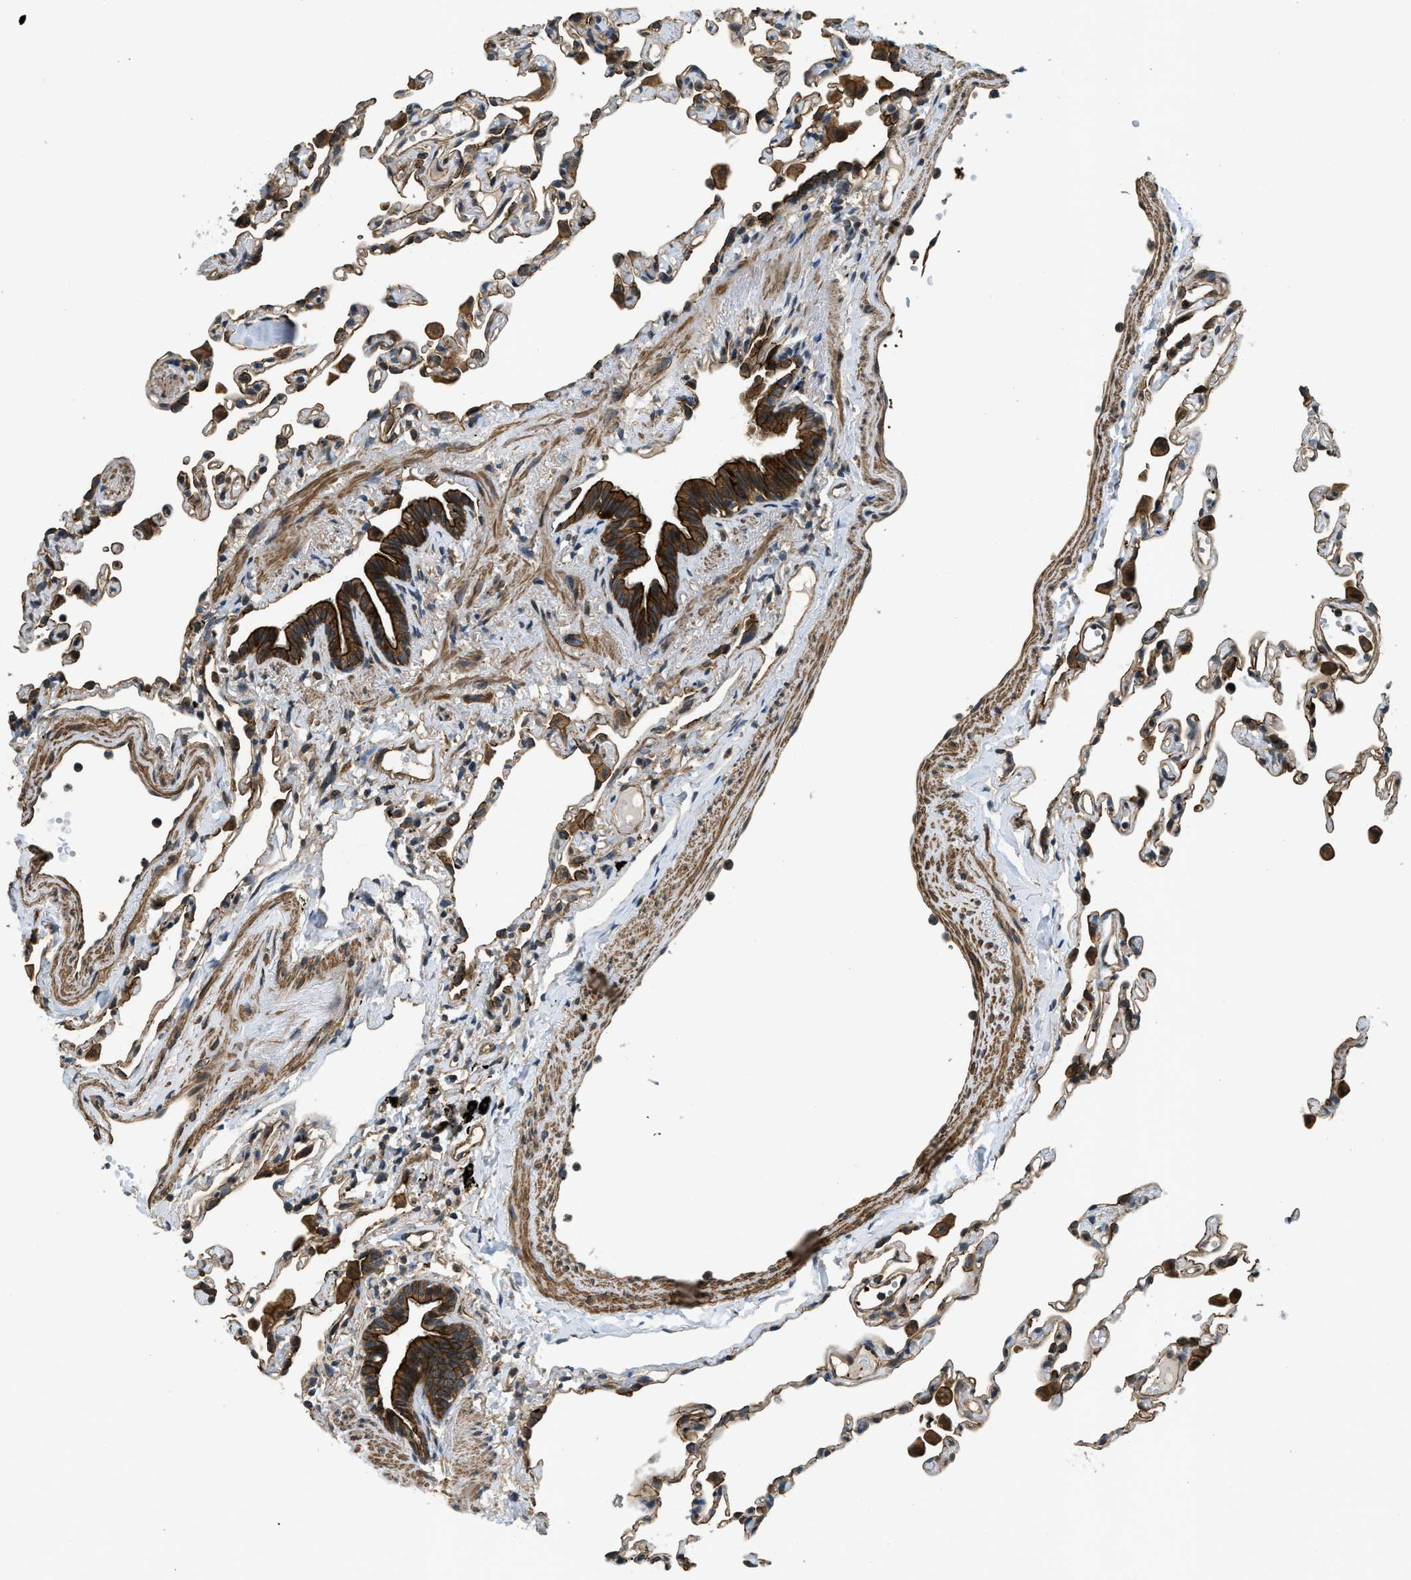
{"staining": {"intensity": "weak", "quantity": "<25%", "location": "cytoplasmic/membranous"}, "tissue": "lung", "cell_type": "Alveolar cells", "image_type": "normal", "snomed": [{"axis": "morphology", "description": "Normal tissue, NOS"}, {"axis": "topography", "description": "Lung"}], "caption": "This is an IHC photomicrograph of benign human lung. There is no expression in alveolar cells.", "gene": "CGN", "patient": {"sex": "female", "age": 49}}